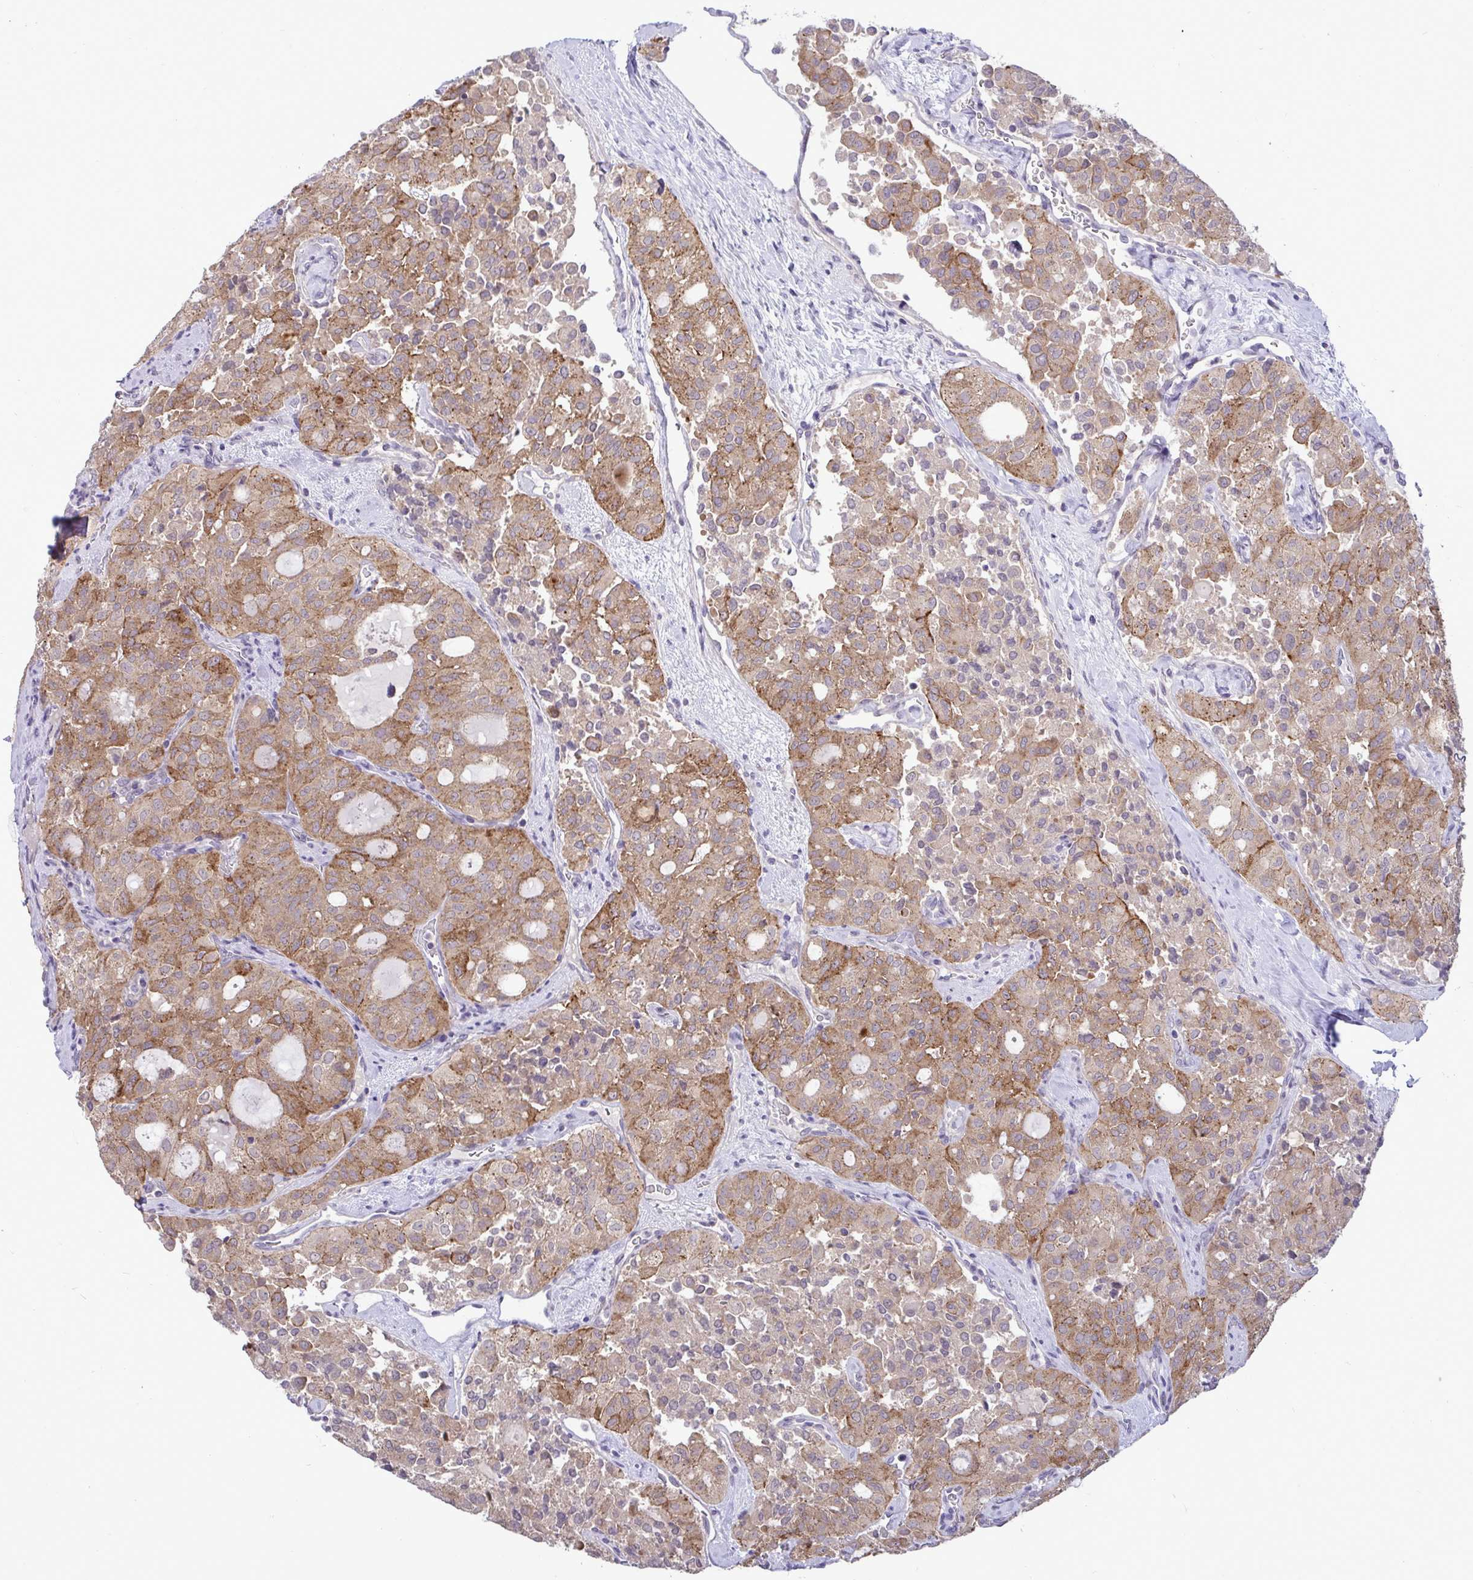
{"staining": {"intensity": "moderate", "quantity": ">75%", "location": "cytoplasmic/membranous"}, "tissue": "thyroid cancer", "cell_type": "Tumor cells", "image_type": "cancer", "snomed": [{"axis": "morphology", "description": "Follicular adenoma carcinoma, NOS"}, {"axis": "topography", "description": "Thyroid gland"}], "caption": "Brown immunohistochemical staining in human thyroid cancer (follicular adenoma carcinoma) reveals moderate cytoplasmic/membranous staining in about >75% of tumor cells.", "gene": "TMEM41A", "patient": {"sex": "male", "age": 75}}